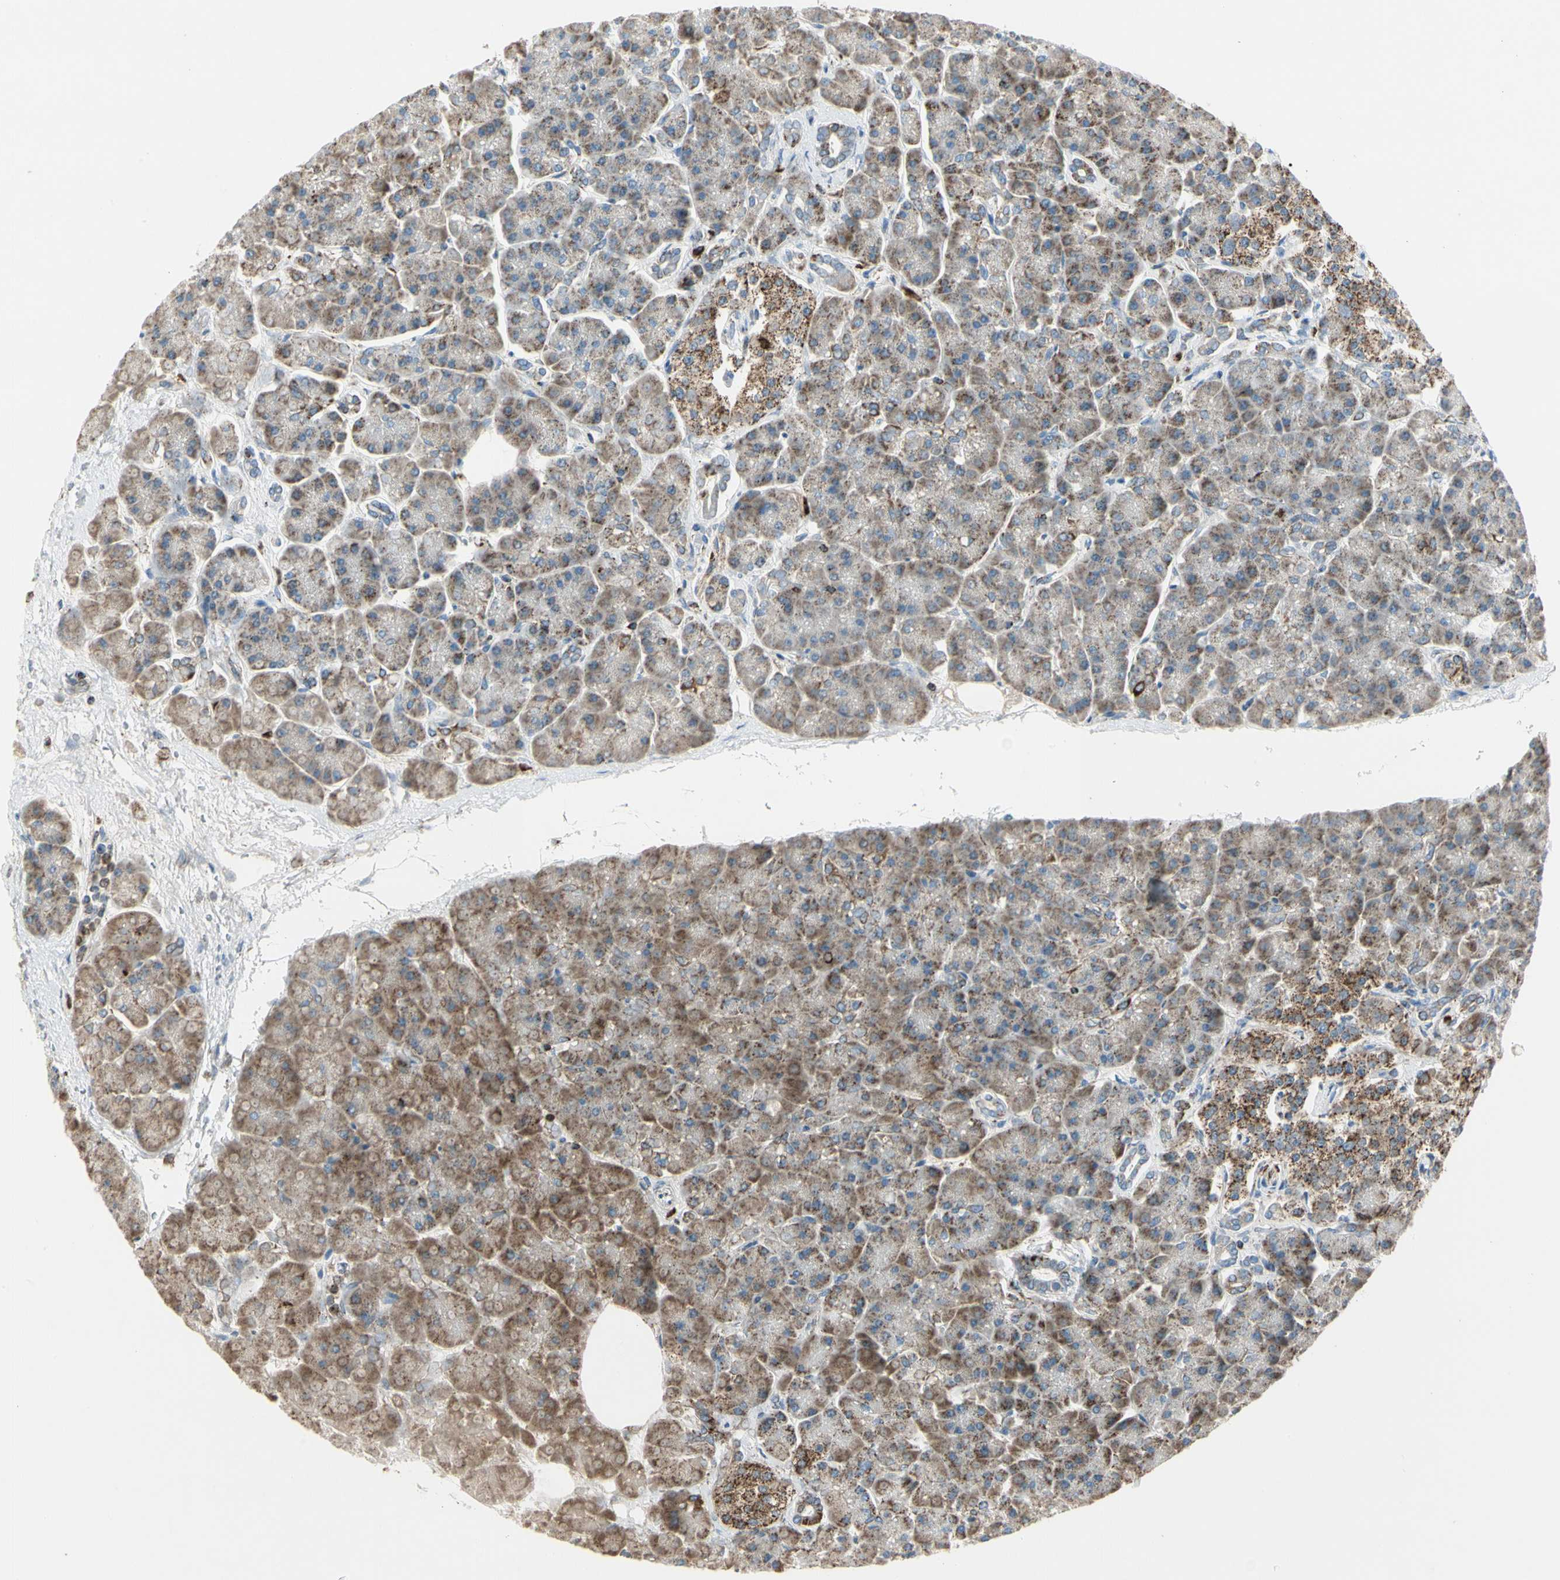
{"staining": {"intensity": "moderate", "quantity": "25%-75%", "location": "cytoplasmic/membranous"}, "tissue": "pancreas", "cell_type": "Exocrine glandular cells", "image_type": "normal", "snomed": [{"axis": "morphology", "description": "Normal tissue, NOS"}, {"axis": "topography", "description": "Pancreas"}], "caption": "An immunohistochemistry (IHC) photomicrograph of benign tissue is shown. Protein staining in brown labels moderate cytoplasmic/membranous positivity in pancreas within exocrine glandular cells. Nuclei are stained in blue.", "gene": "ME2", "patient": {"sex": "female", "age": 70}}